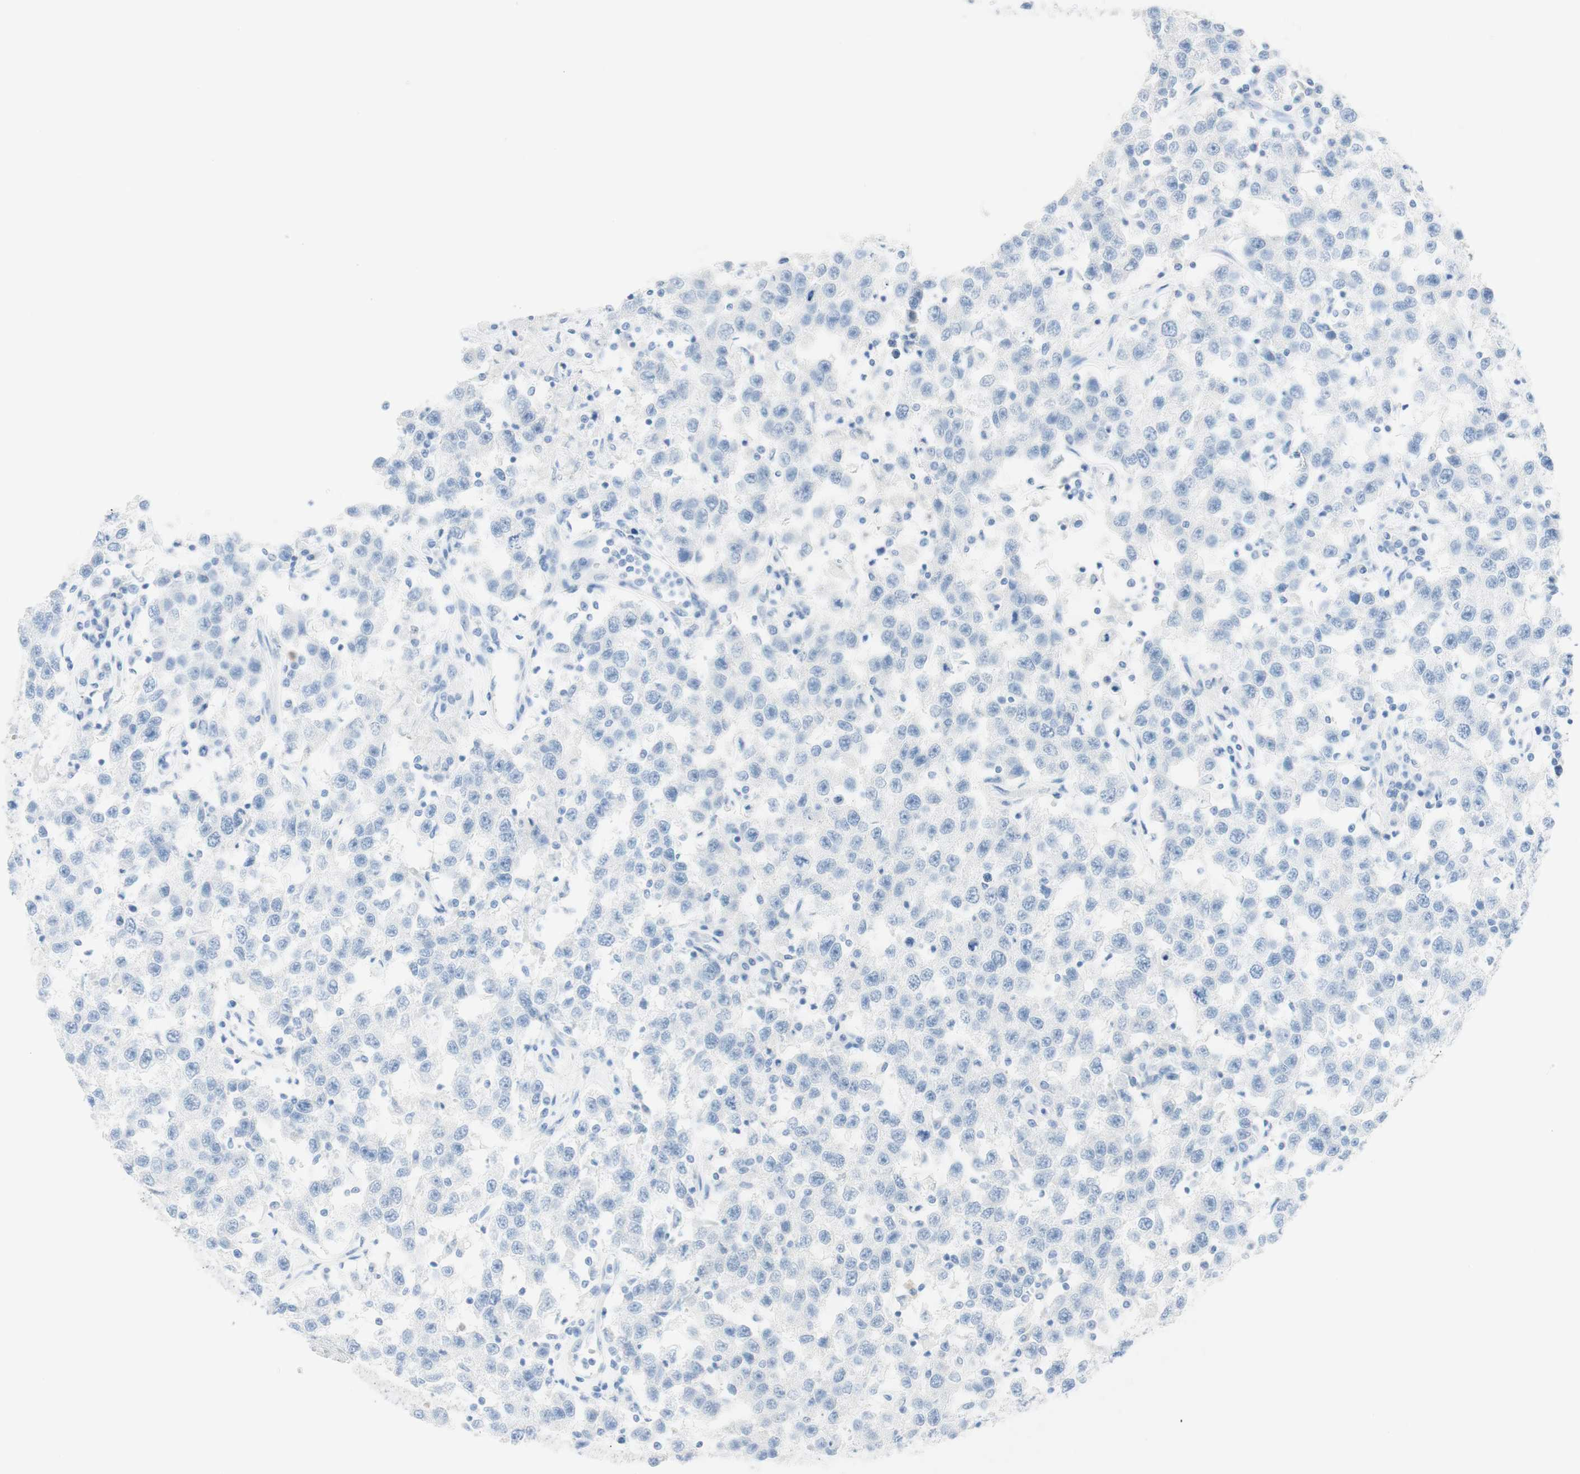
{"staining": {"intensity": "negative", "quantity": "none", "location": "none"}, "tissue": "testis cancer", "cell_type": "Tumor cells", "image_type": "cancer", "snomed": [{"axis": "morphology", "description": "Seminoma, NOS"}, {"axis": "topography", "description": "Testis"}], "caption": "This is an immunohistochemistry micrograph of seminoma (testis). There is no expression in tumor cells.", "gene": "TPO", "patient": {"sex": "male", "age": 41}}